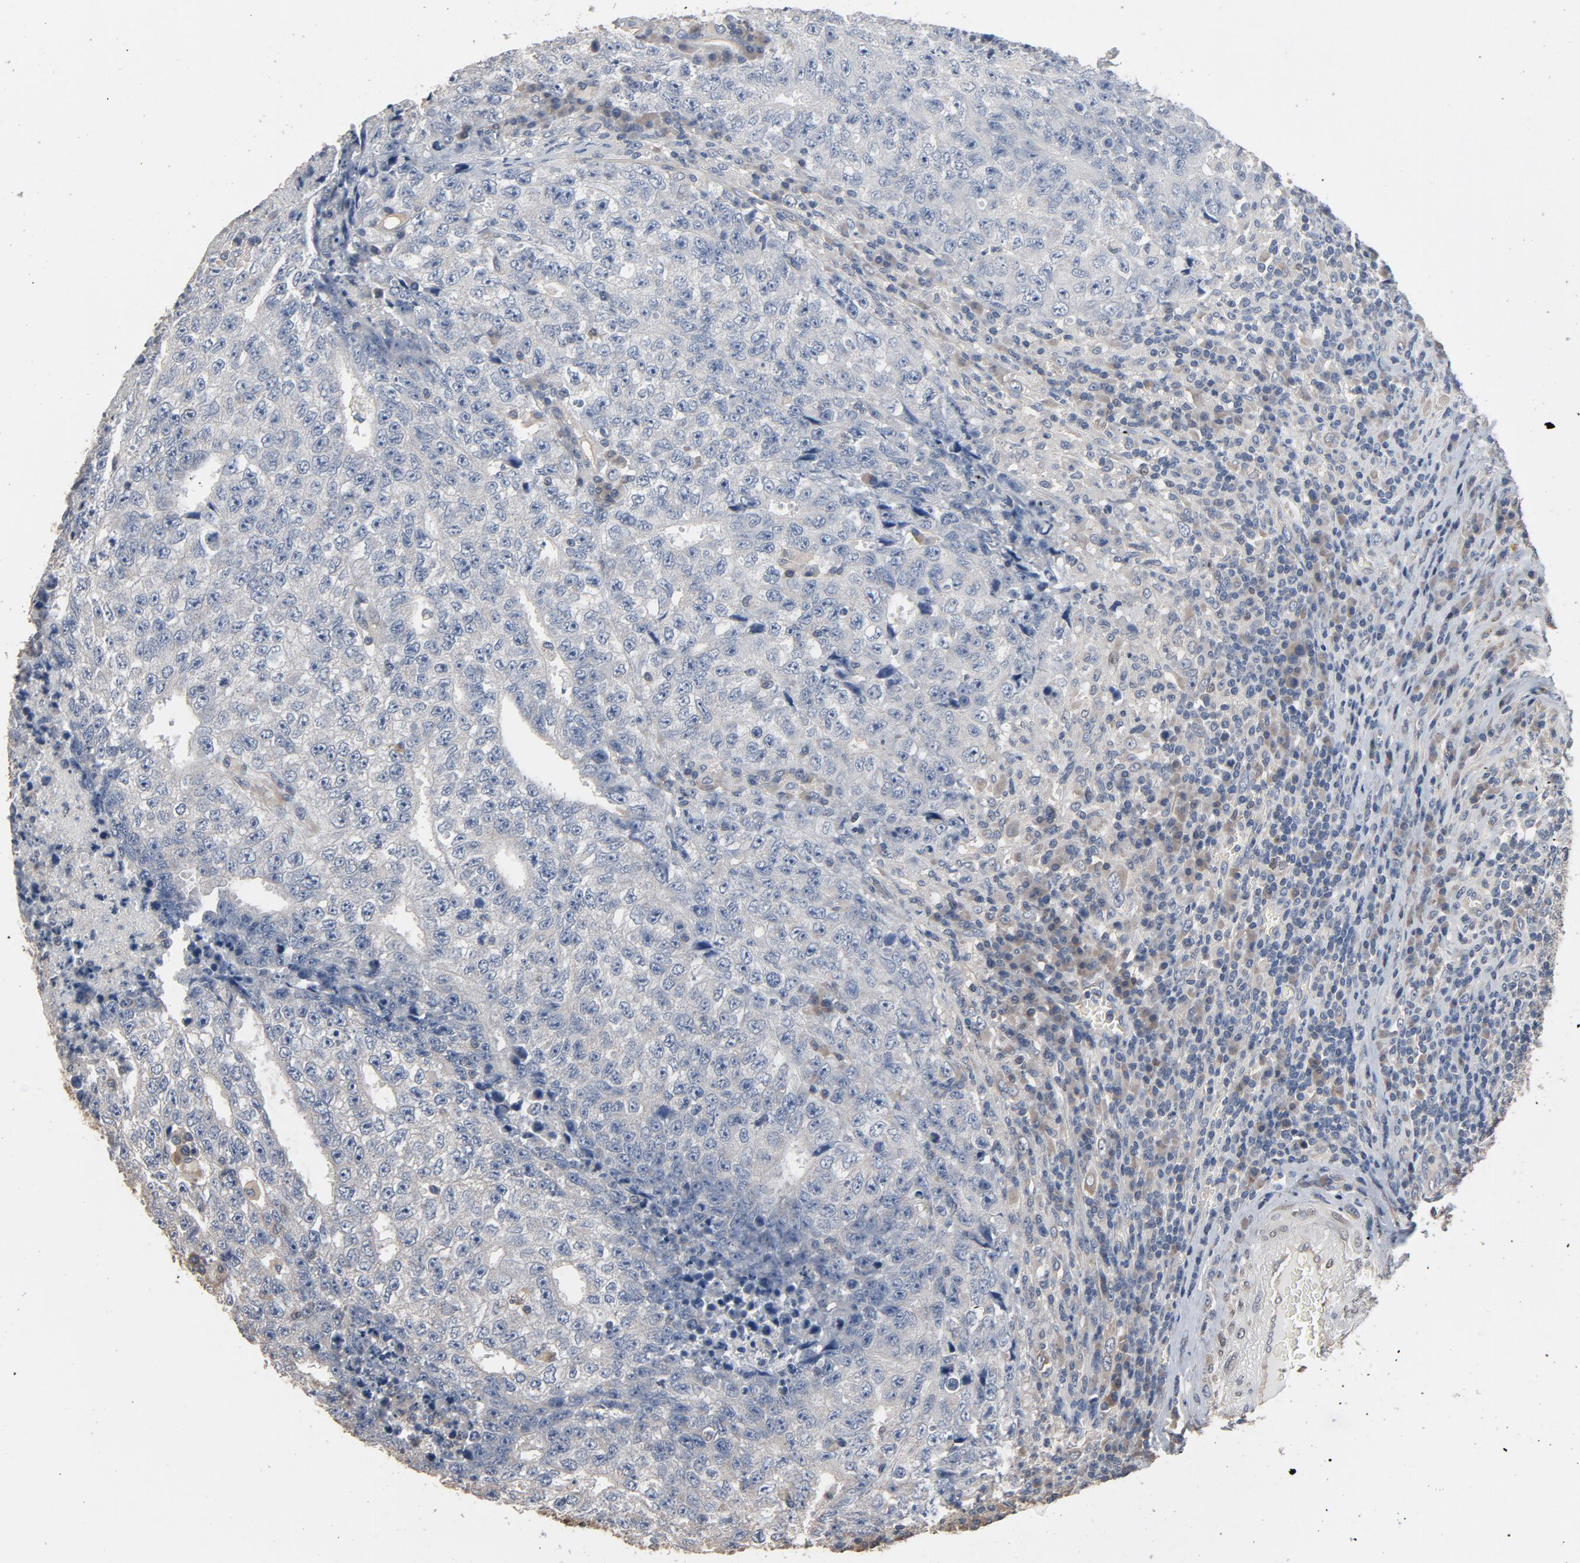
{"staining": {"intensity": "negative", "quantity": "none", "location": "none"}, "tissue": "testis cancer", "cell_type": "Tumor cells", "image_type": "cancer", "snomed": [{"axis": "morphology", "description": "Necrosis, NOS"}, {"axis": "morphology", "description": "Carcinoma, Embryonal, NOS"}, {"axis": "topography", "description": "Testis"}], "caption": "Protein analysis of testis cancer (embryonal carcinoma) demonstrates no significant expression in tumor cells.", "gene": "SOX6", "patient": {"sex": "male", "age": 19}}